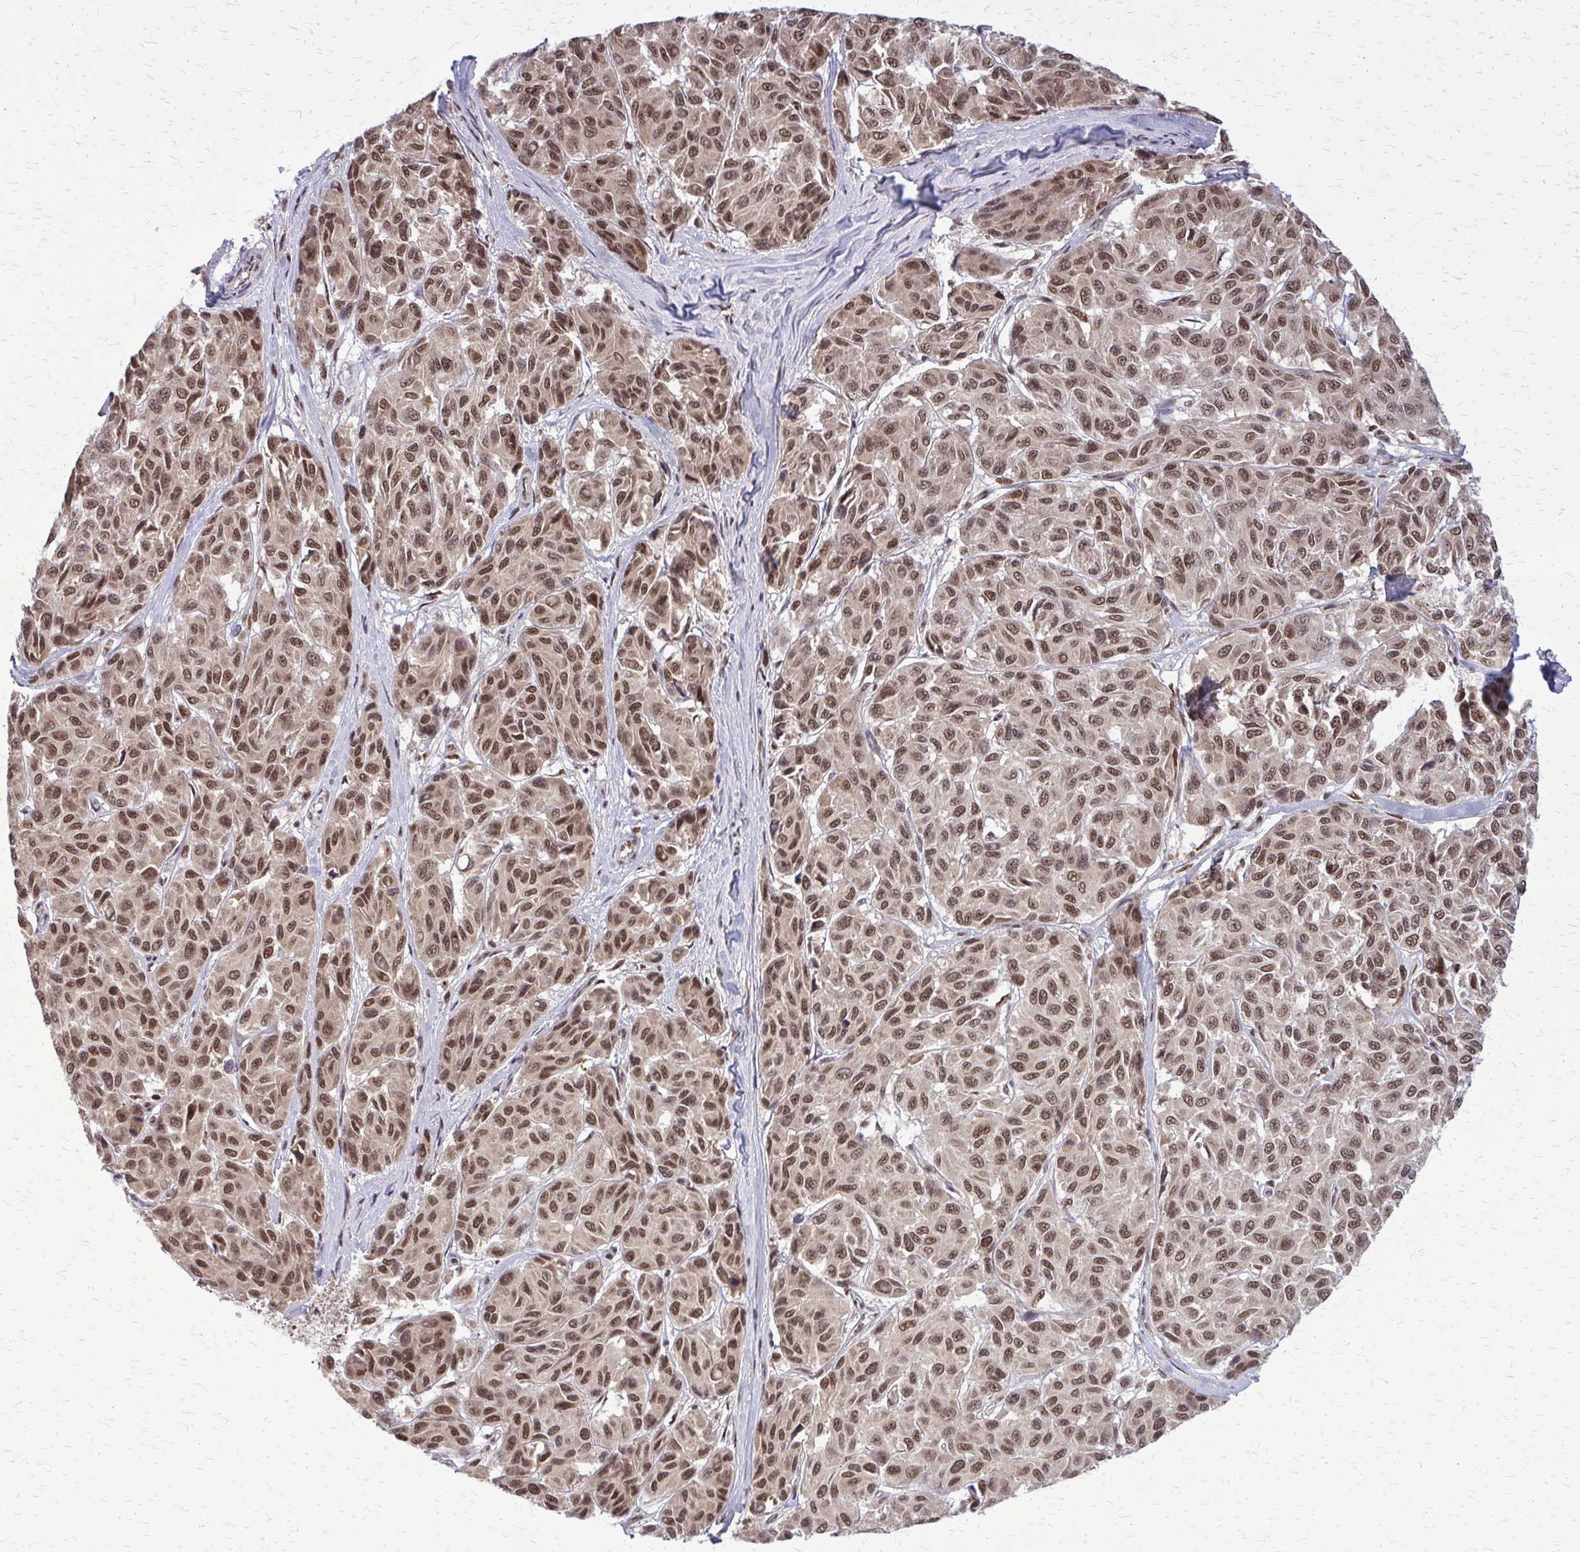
{"staining": {"intensity": "moderate", "quantity": ">75%", "location": "nuclear"}, "tissue": "melanoma", "cell_type": "Tumor cells", "image_type": "cancer", "snomed": [{"axis": "morphology", "description": "Malignant melanoma, NOS"}, {"axis": "topography", "description": "Skin"}], "caption": "Protein analysis of malignant melanoma tissue demonstrates moderate nuclear staining in about >75% of tumor cells.", "gene": "HDAC3", "patient": {"sex": "female", "age": 66}}